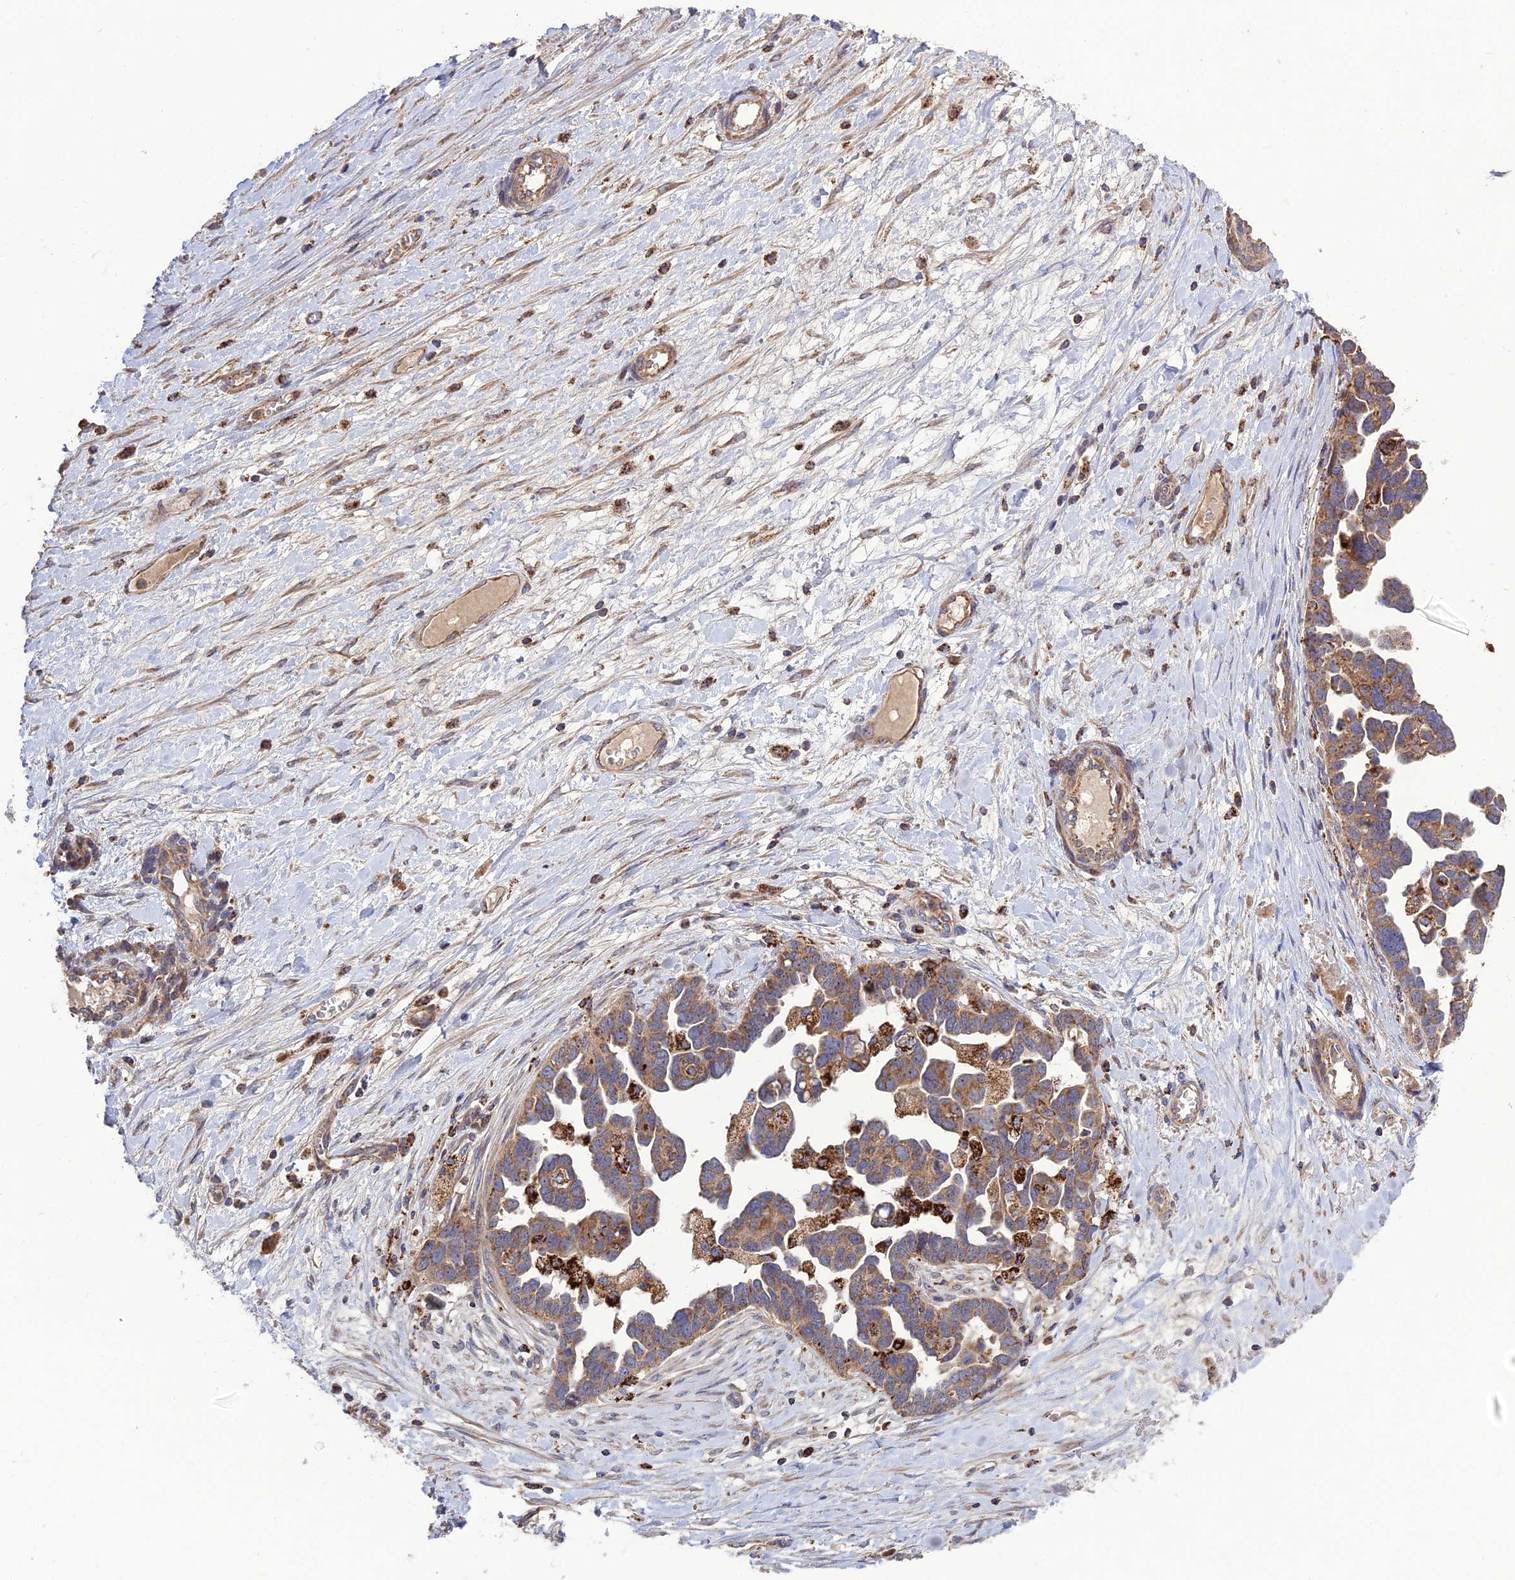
{"staining": {"intensity": "moderate", "quantity": ">75%", "location": "cytoplasmic/membranous"}, "tissue": "ovarian cancer", "cell_type": "Tumor cells", "image_type": "cancer", "snomed": [{"axis": "morphology", "description": "Cystadenocarcinoma, serous, NOS"}, {"axis": "topography", "description": "Ovary"}], "caption": "Immunohistochemical staining of human serous cystadenocarcinoma (ovarian) displays moderate cytoplasmic/membranous protein staining in about >75% of tumor cells.", "gene": "RIC8B", "patient": {"sex": "female", "age": 54}}